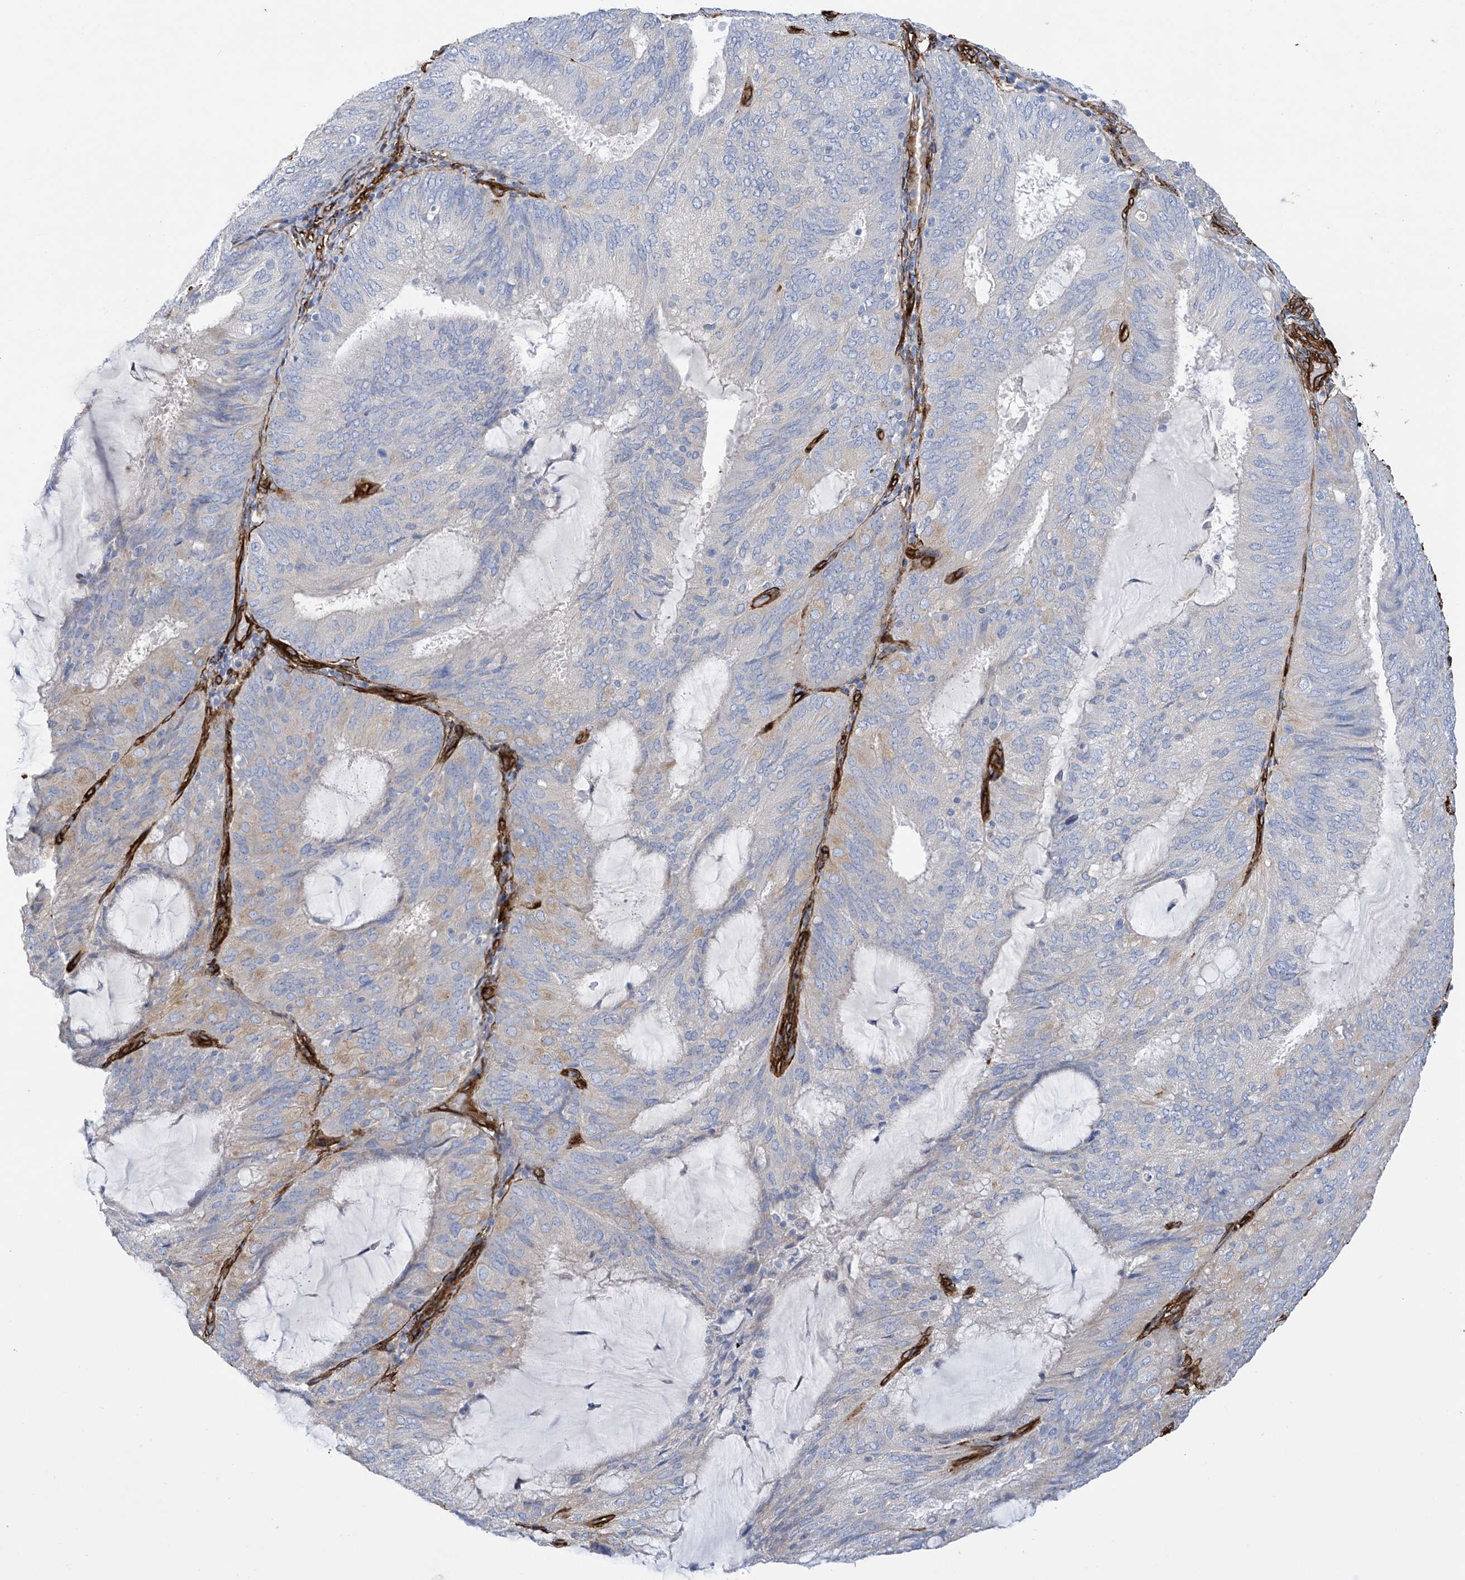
{"staining": {"intensity": "weak", "quantity": "<25%", "location": "cytoplasmic/membranous"}, "tissue": "endometrial cancer", "cell_type": "Tumor cells", "image_type": "cancer", "snomed": [{"axis": "morphology", "description": "Adenocarcinoma, NOS"}, {"axis": "topography", "description": "Endometrium"}], "caption": "Tumor cells show no significant protein expression in endometrial cancer.", "gene": "UBTD1", "patient": {"sex": "female", "age": 81}}